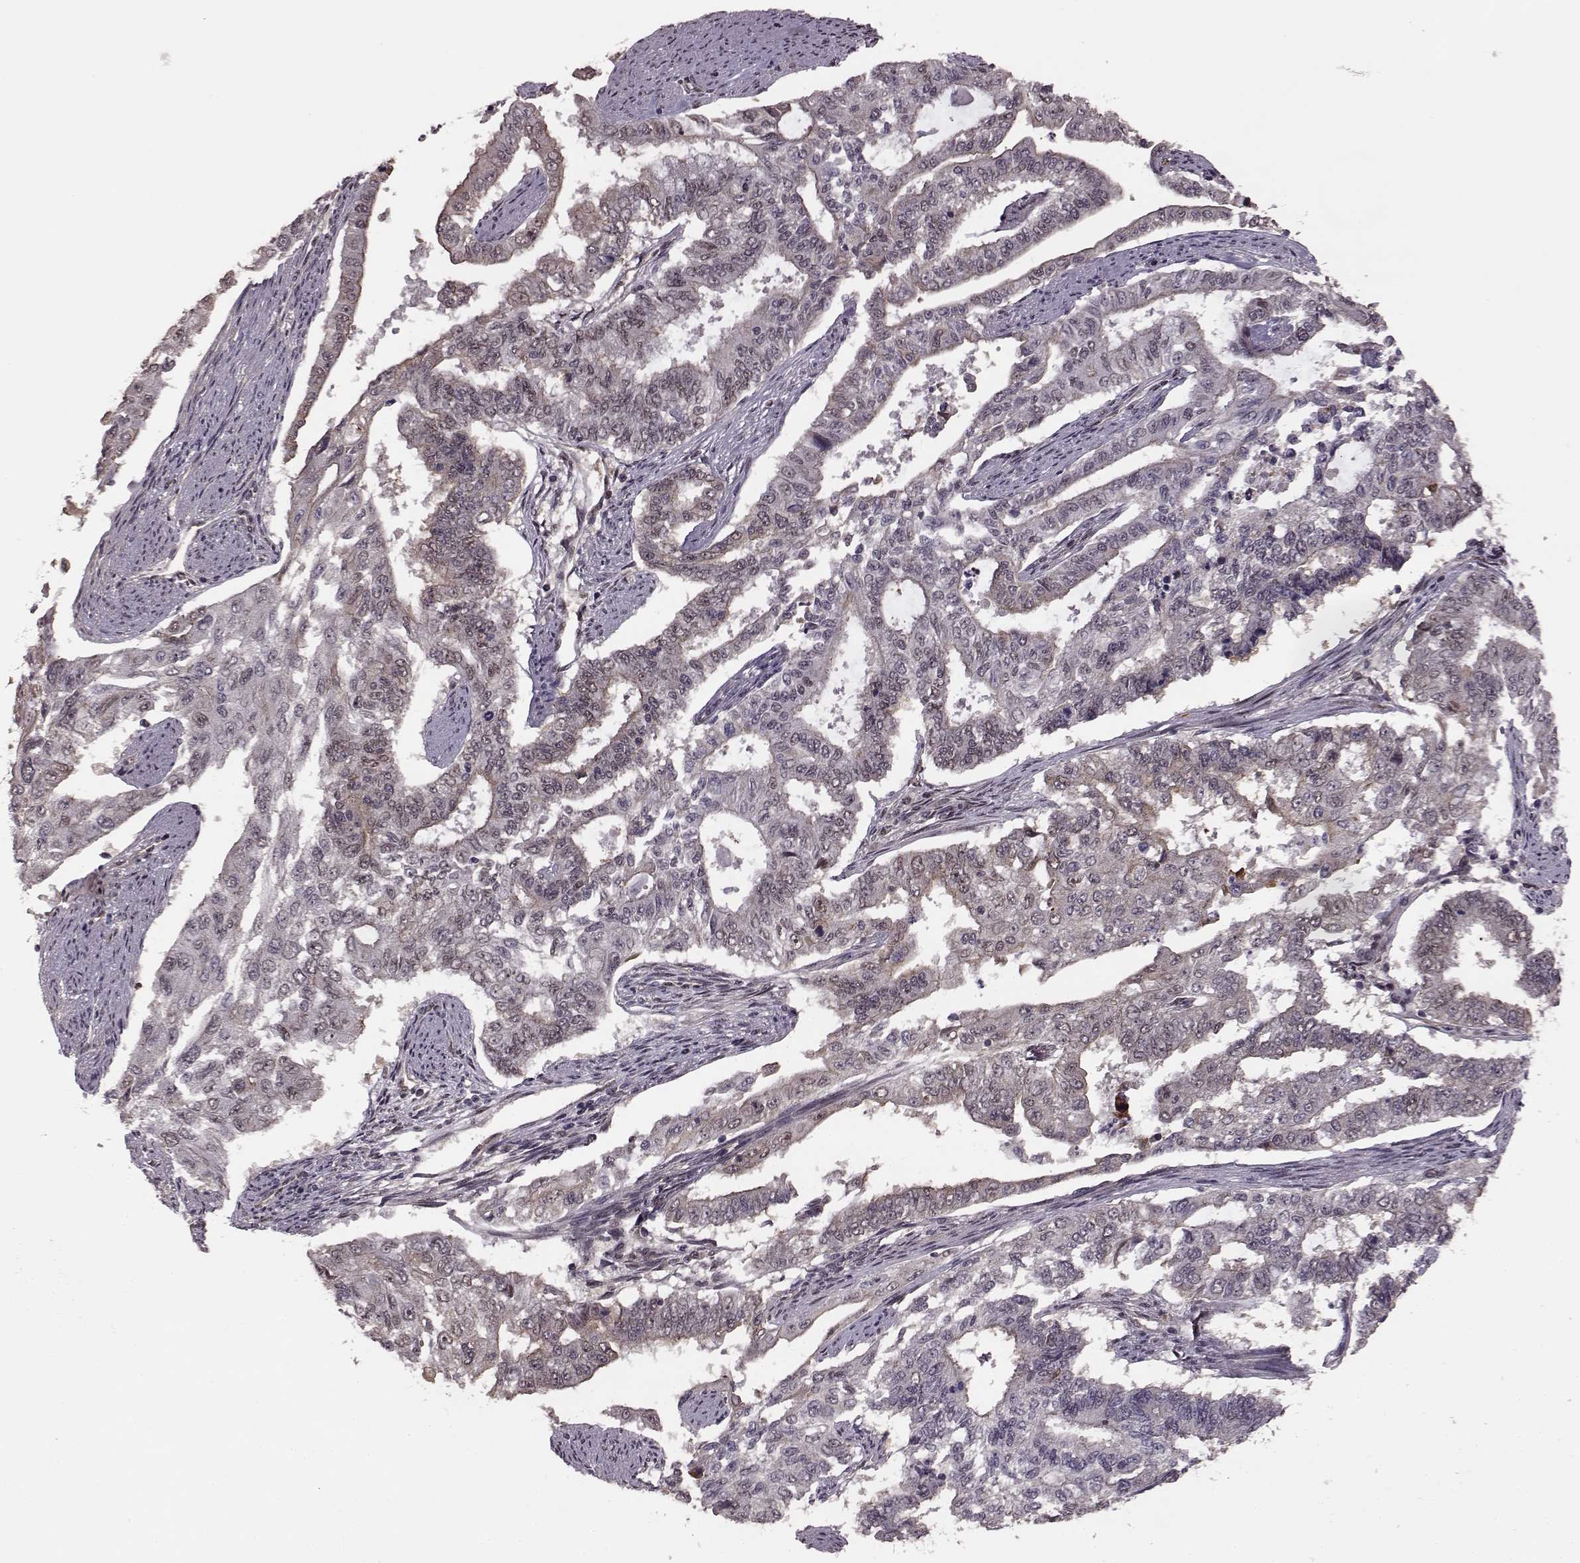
{"staining": {"intensity": "weak", "quantity": "<25%", "location": "cytoplasmic/membranous"}, "tissue": "endometrial cancer", "cell_type": "Tumor cells", "image_type": "cancer", "snomed": [{"axis": "morphology", "description": "Adenocarcinoma, NOS"}, {"axis": "topography", "description": "Uterus"}], "caption": "Immunohistochemical staining of human endometrial cancer displays no significant staining in tumor cells.", "gene": "FTO", "patient": {"sex": "female", "age": 59}}